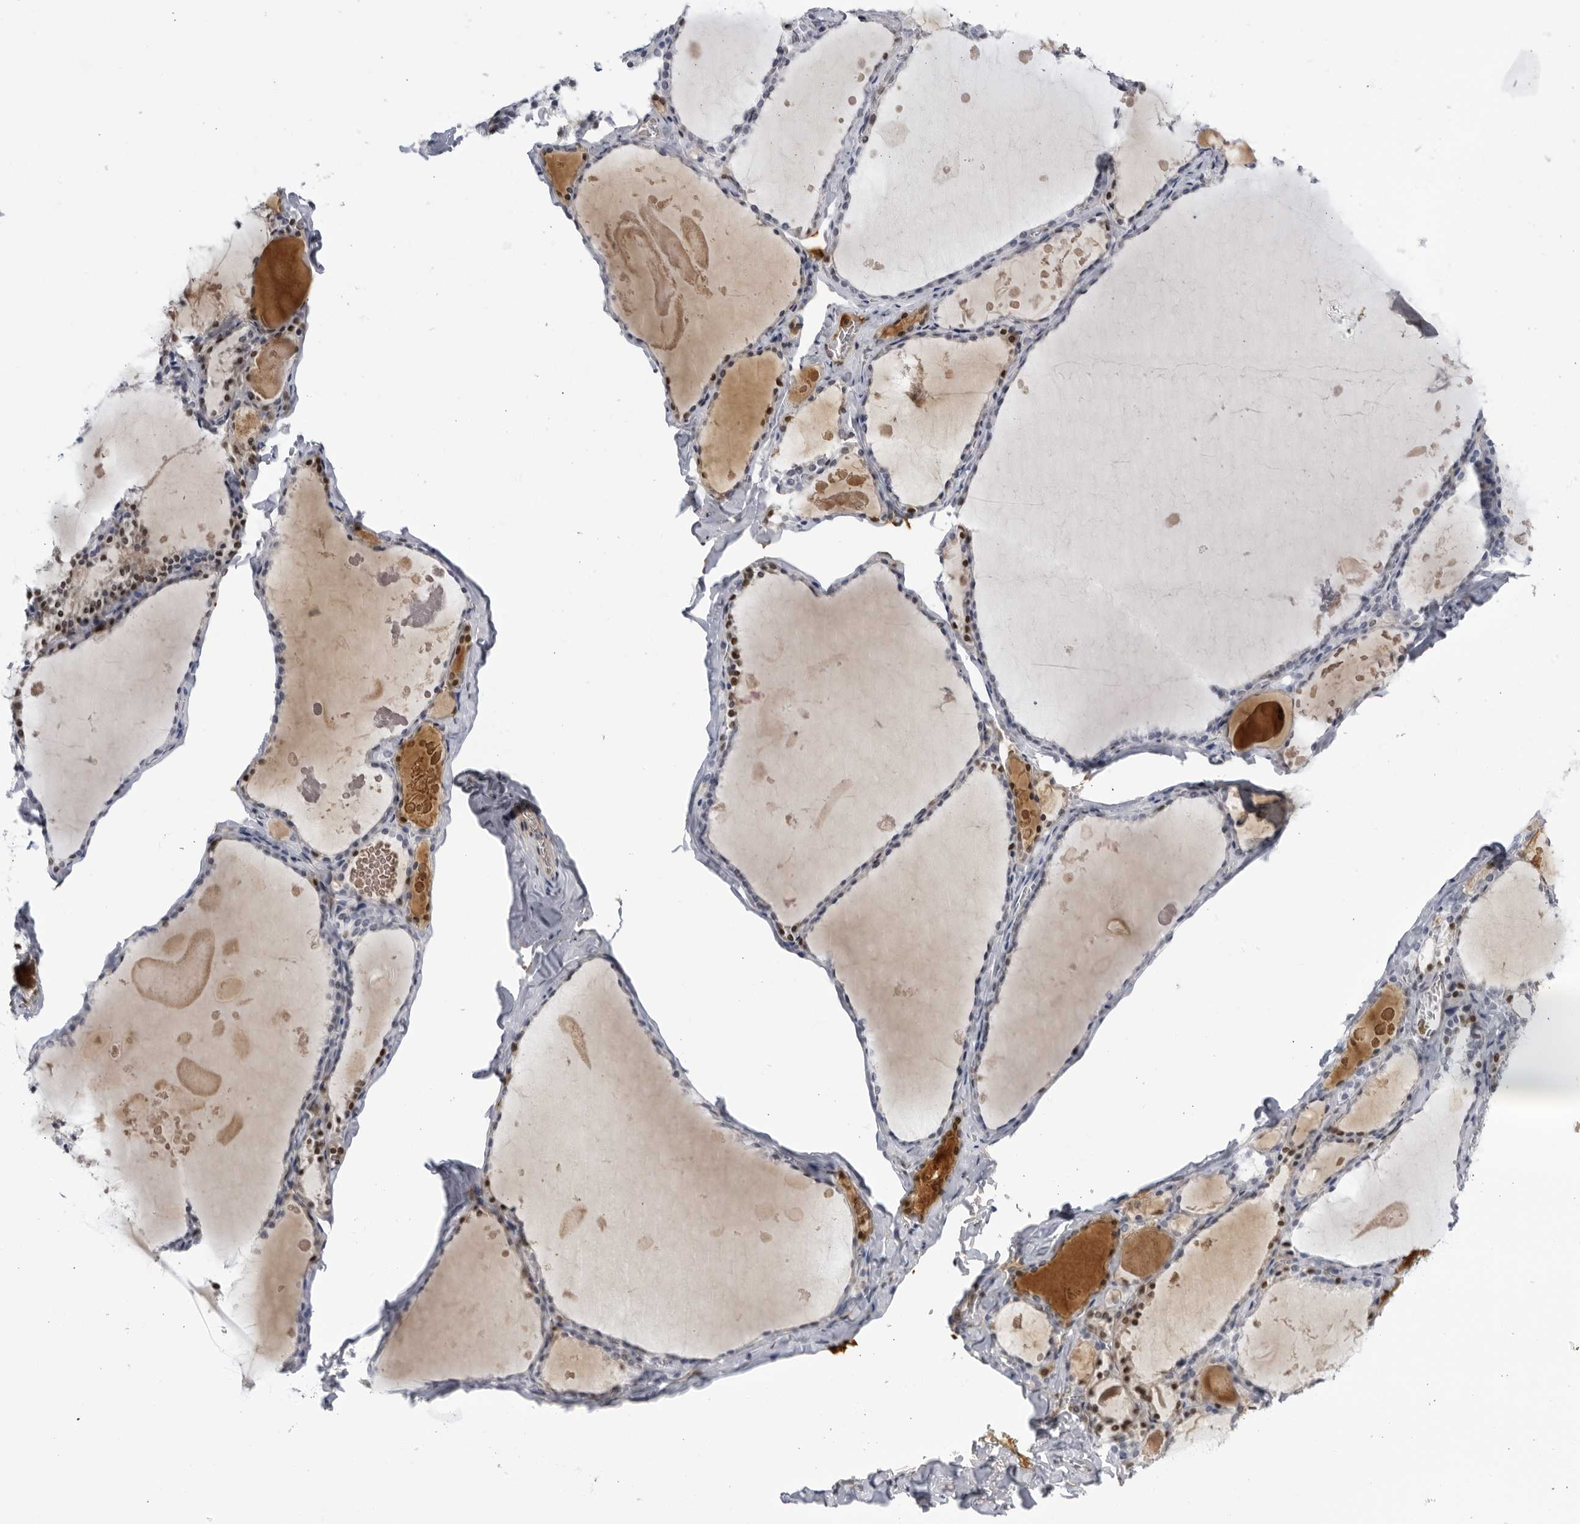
{"staining": {"intensity": "negative", "quantity": "none", "location": "none"}, "tissue": "thyroid gland", "cell_type": "Glandular cells", "image_type": "normal", "snomed": [{"axis": "morphology", "description": "Normal tissue, NOS"}, {"axis": "topography", "description": "Thyroid gland"}], "caption": "This photomicrograph is of normal thyroid gland stained with IHC to label a protein in brown with the nuclei are counter-stained blue. There is no staining in glandular cells.", "gene": "CNBD1", "patient": {"sex": "male", "age": 56}}